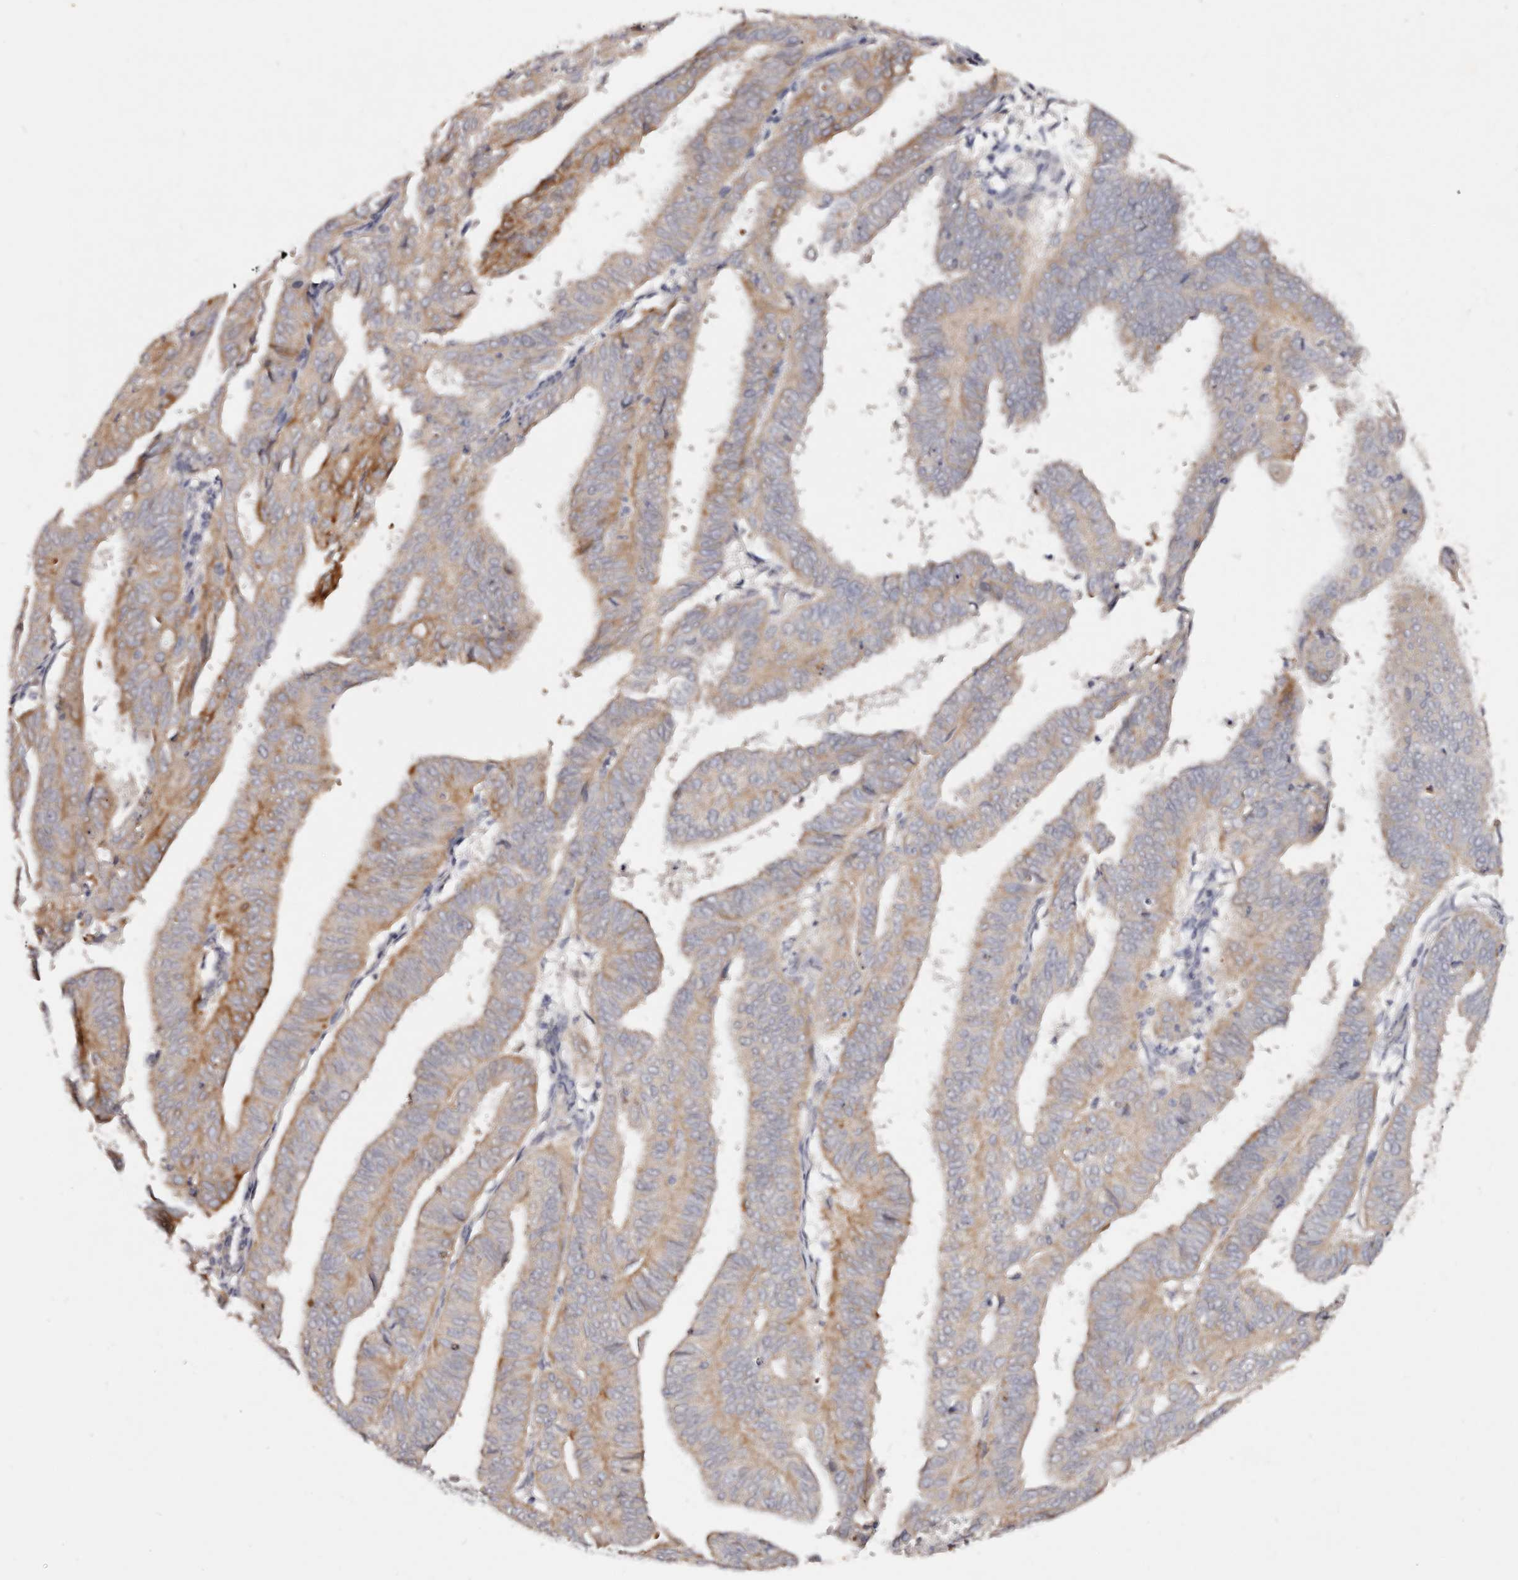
{"staining": {"intensity": "moderate", "quantity": "25%-75%", "location": "cytoplasmic/membranous"}, "tissue": "endometrial cancer", "cell_type": "Tumor cells", "image_type": "cancer", "snomed": [{"axis": "morphology", "description": "Adenocarcinoma, NOS"}, {"axis": "topography", "description": "Uterus"}], "caption": "Tumor cells demonstrate medium levels of moderate cytoplasmic/membranous staining in approximately 25%-75% of cells in adenocarcinoma (endometrial).", "gene": "VIPAS39", "patient": {"sex": "female", "age": 77}}